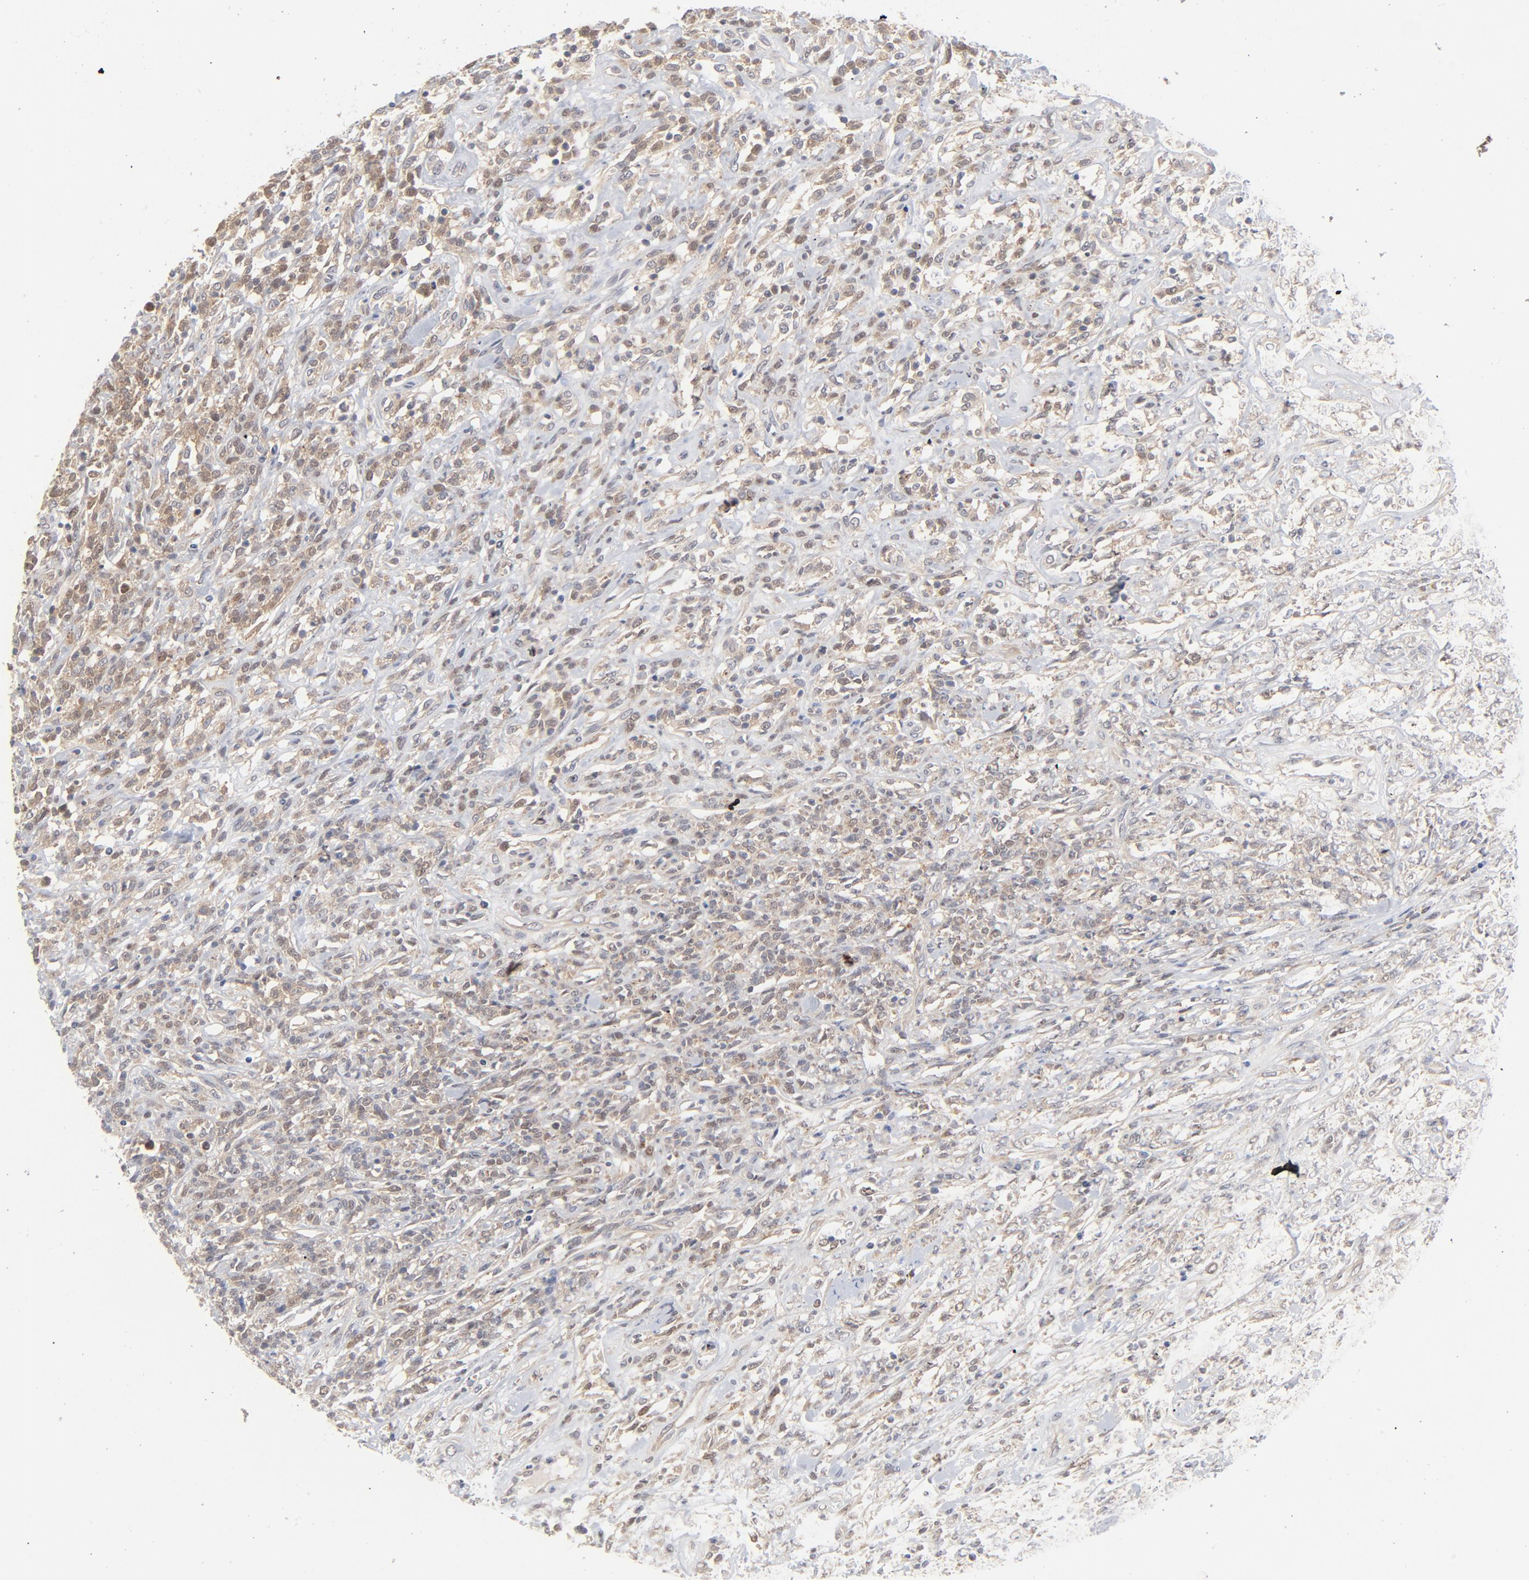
{"staining": {"intensity": "weak", "quantity": "<25%", "location": "nuclear"}, "tissue": "lymphoma", "cell_type": "Tumor cells", "image_type": "cancer", "snomed": [{"axis": "morphology", "description": "Malignant lymphoma, non-Hodgkin's type, High grade"}, {"axis": "topography", "description": "Lymph node"}], "caption": "Immunohistochemistry (IHC) of human lymphoma exhibits no expression in tumor cells.", "gene": "UBL4A", "patient": {"sex": "female", "age": 73}}